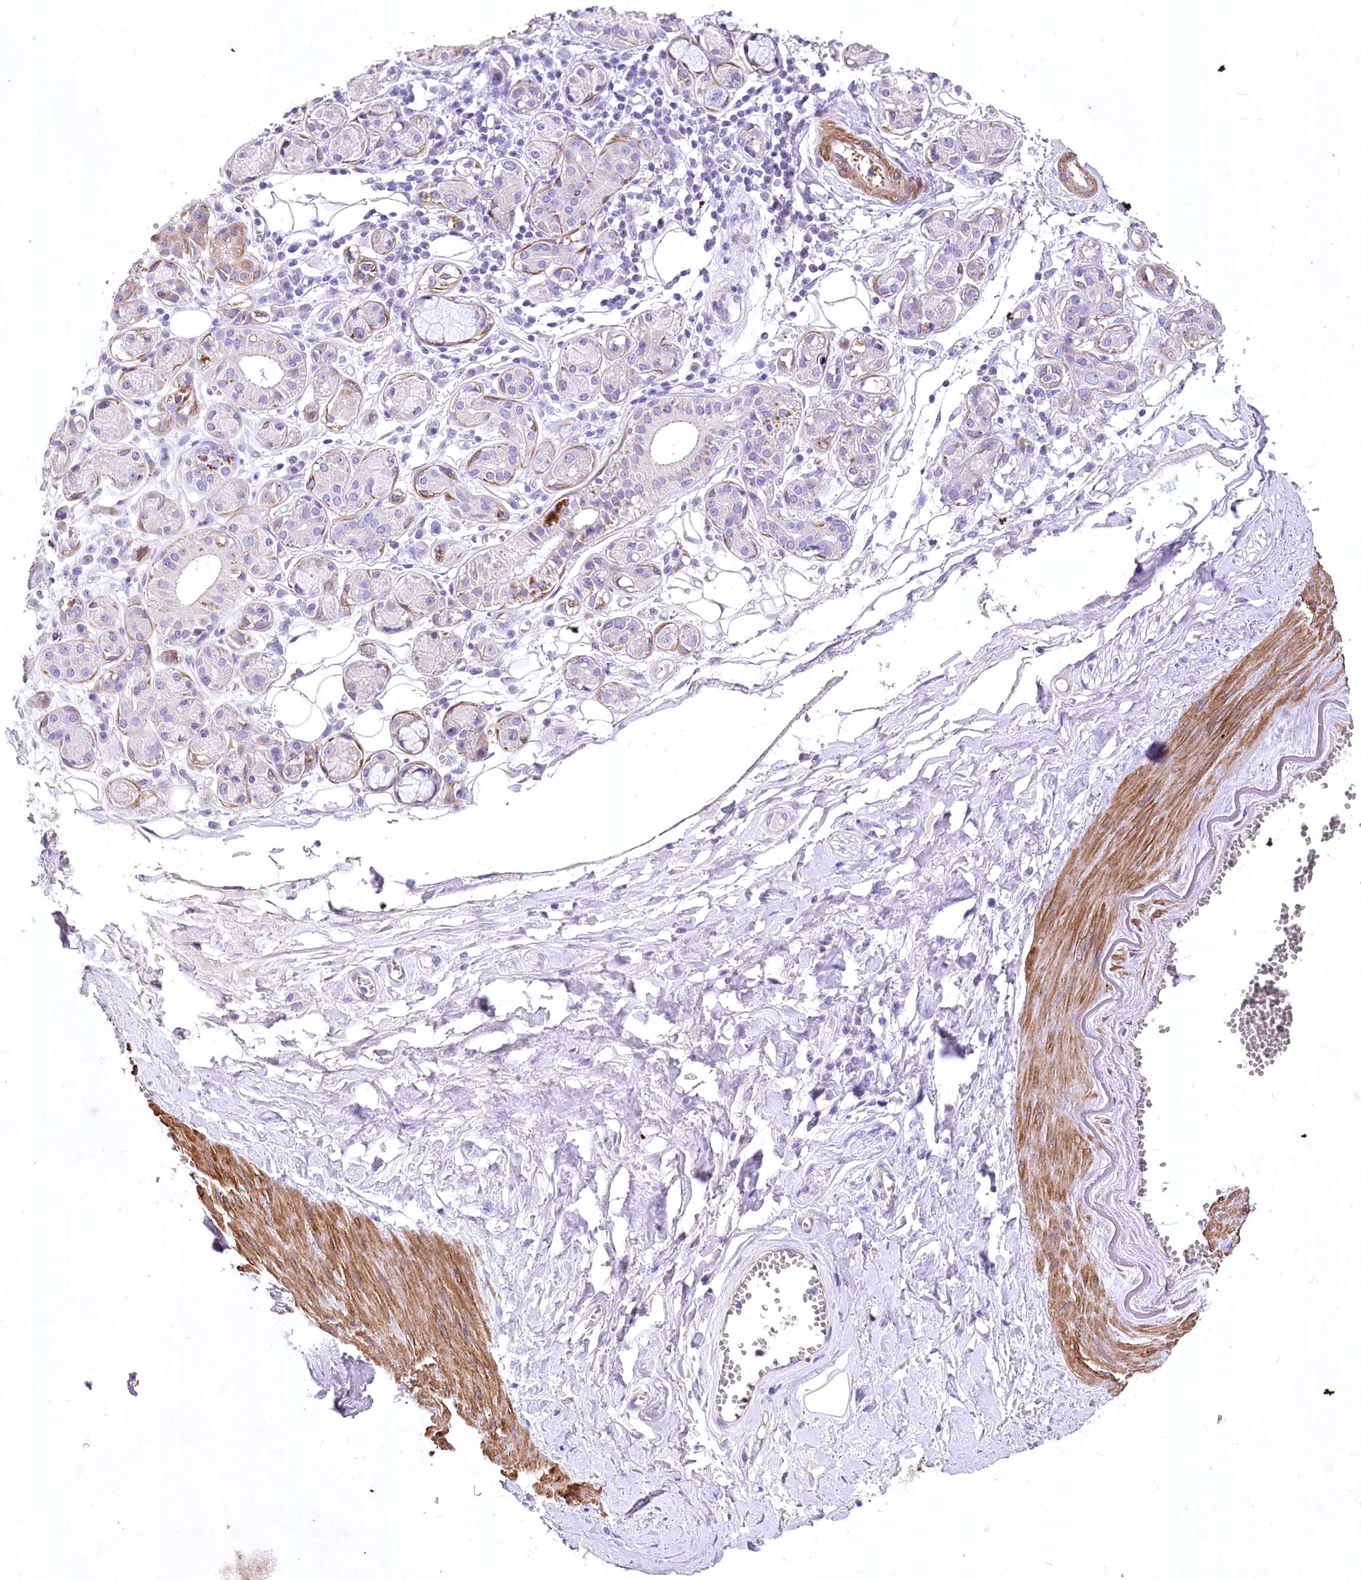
{"staining": {"intensity": "negative", "quantity": "none", "location": "none"}, "tissue": "adipose tissue", "cell_type": "Adipocytes", "image_type": "normal", "snomed": [{"axis": "morphology", "description": "Normal tissue, NOS"}, {"axis": "morphology", "description": "Inflammation, NOS"}, {"axis": "topography", "description": "Salivary gland"}, {"axis": "topography", "description": "Peripheral nerve tissue"}], "caption": "This is a micrograph of IHC staining of normal adipose tissue, which shows no positivity in adipocytes.", "gene": "RDH16", "patient": {"sex": "female", "age": 75}}